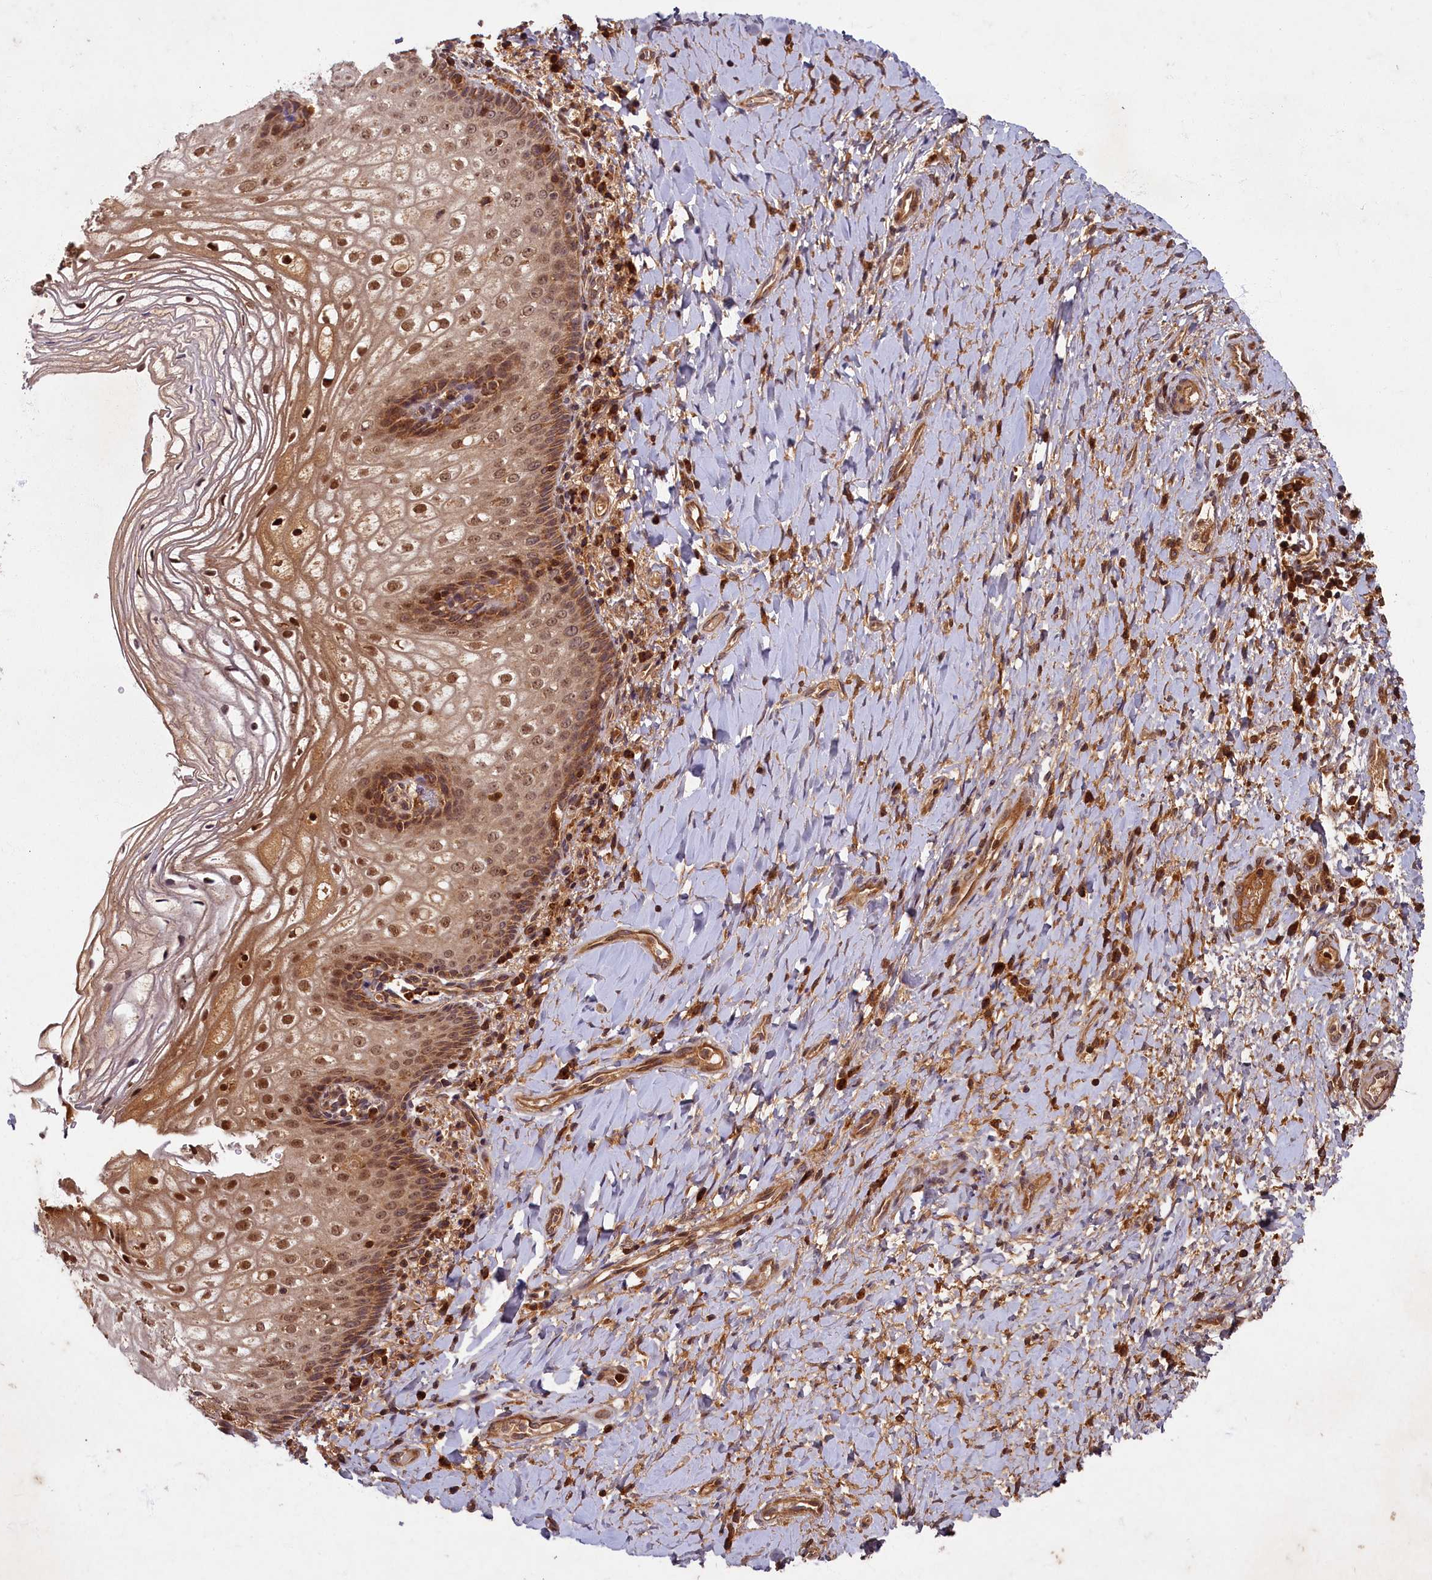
{"staining": {"intensity": "moderate", "quantity": ">75%", "location": "cytoplasmic/membranous,nuclear"}, "tissue": "vagina", "cell_type": "Squamous epithelial cells", "image_type": "normal", "snomed": [{"axis": "morphology", "description": "Normal tissue, NOS"}, {"axis": "topography", "description": "Vagina"}], "caption": "About >75% of squamous epithelial cells in normal human vagina exhibit moderate cytoplasmic/membranous,nuclear protein staining as visualized by brown immunohistochemical staining.", "gene": "SLC11A2", "patient": {"sex": "female", "age": 60}}